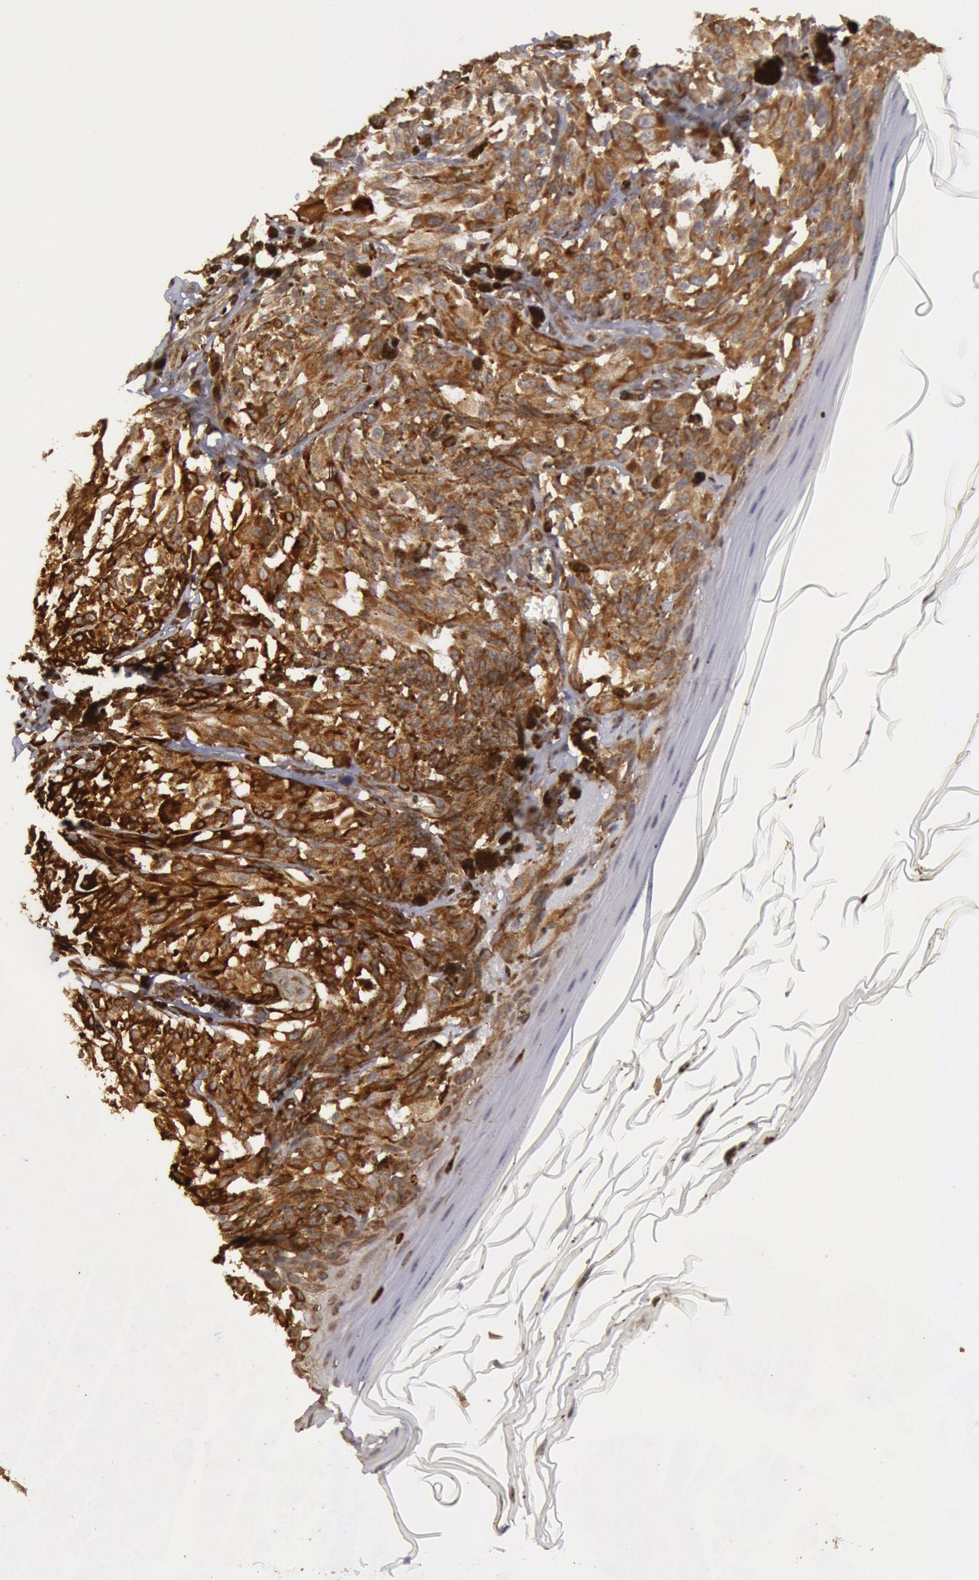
{"staining": {"intensity": "strong", "quantity": ">75%", "location": "cytoplasmic/membranous"}, "tissue": "melanoma", "cell_type": "Tumor cells", "image_type": "cancer", "snomed": [{"axis": "morphology", "description": "Malignant melanoma, NOS"}, {"axis": "topography", "description": "Skin"}], "caption": "Immunohistochemical staining of human melanoma demonstrates high levels of strong cytoplasmic/membranous expression in about >75% of tumor cells.", "gene": "TAP2", "patient": {"sex": "female", "age": 72}}